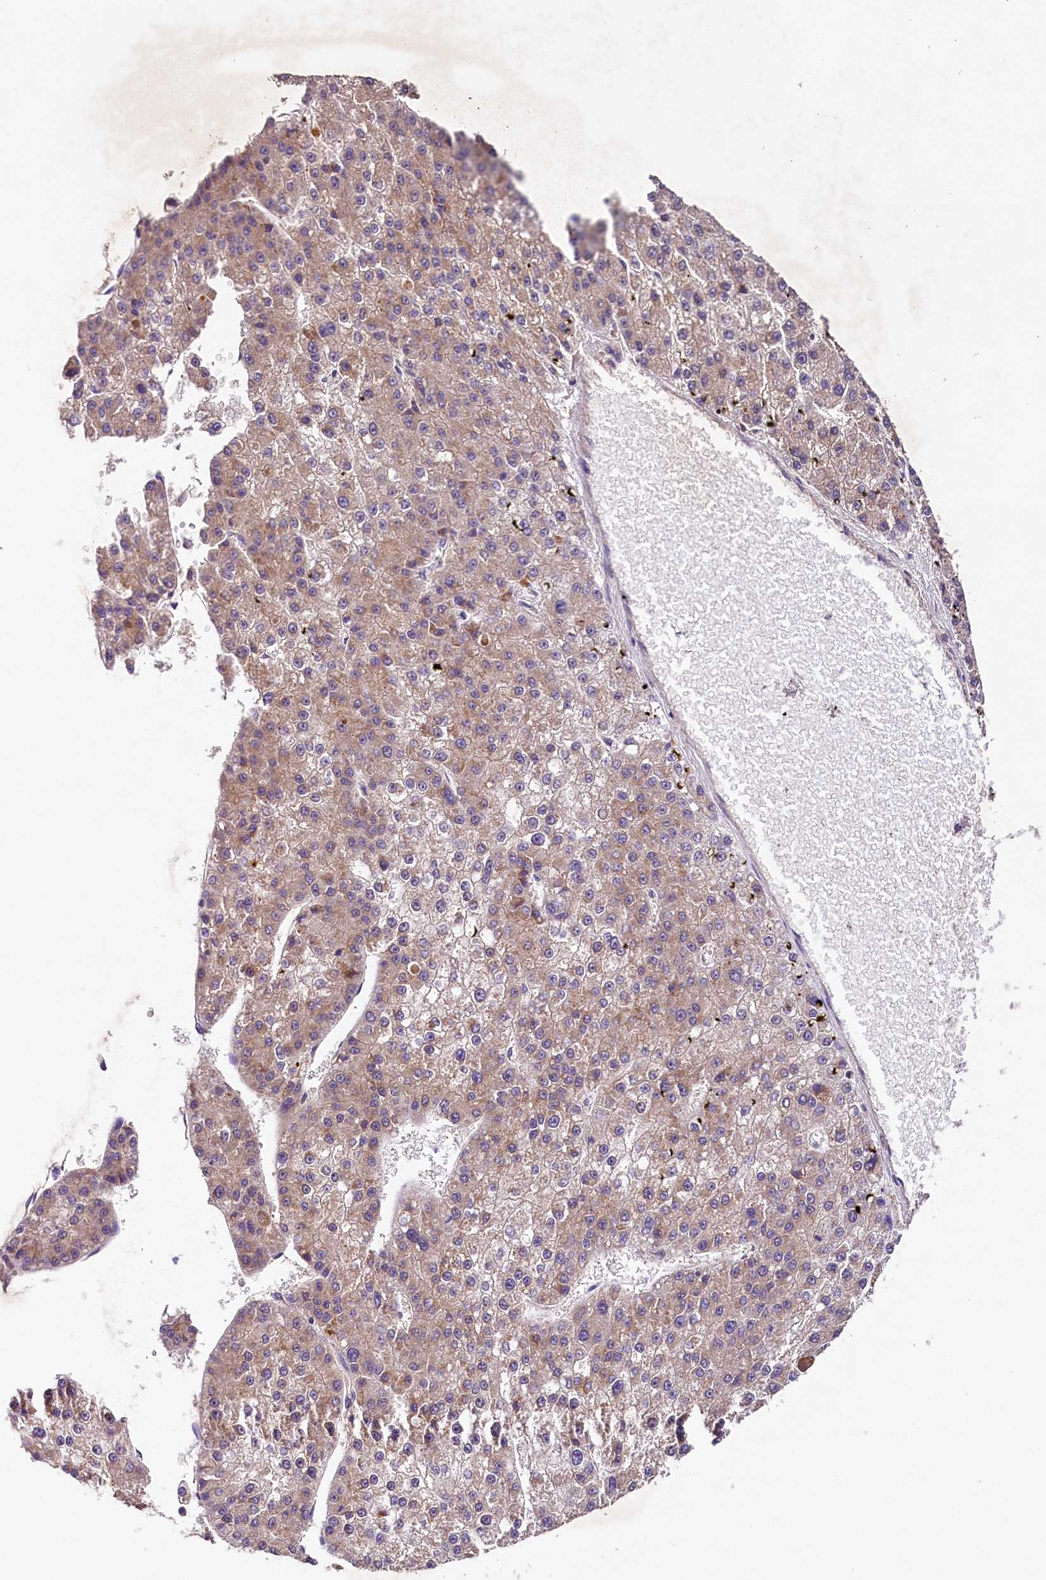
{"staining": {"intensity": "weak", "quantity": ">75%", "location": "cytoplasmic/membranous"}, "tissue": "liver cancer", "cell_type": "Tumor cells", "image_type": "cancer", "snomed": [{"axis": "morphology", "description": "Carcinoma, Hepatocellular, NOS"}, {"axis": "topography", "description": "Liver"}], "caption": "Immunohistochemistry photomicrograph of human liver cancer stained for a protein (brown), which demonstrates low levels of weak cytoplasmic/membranous positivity in about >75% of tumor cells.", "gene": "PMPCB", "patient": {"sex": "female", "age": 73}}